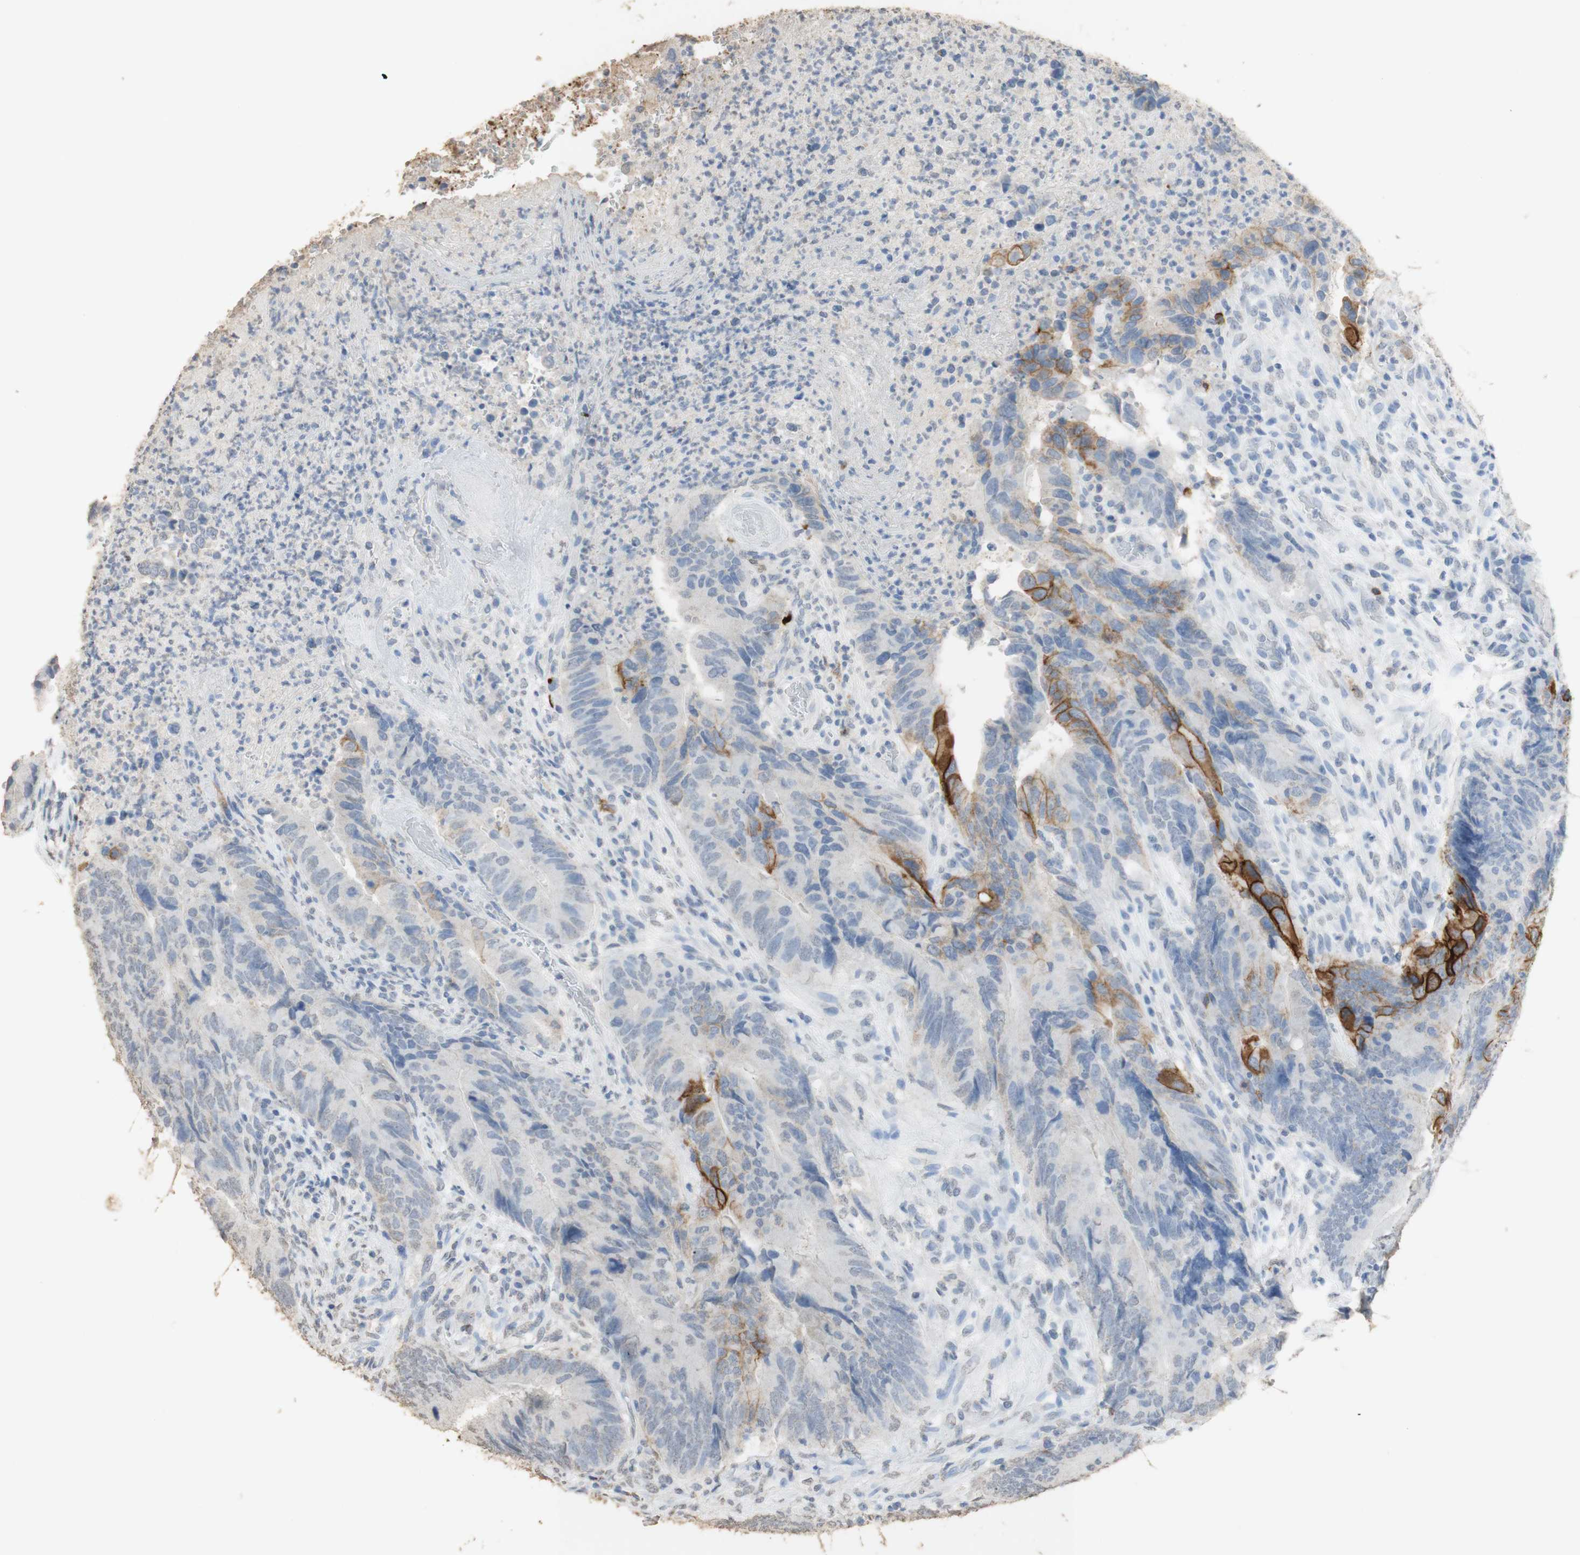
{"staining": {"intensity": "moderate", "quantity": "<25%", "location": "cytoplasmic/membranous"}, "tissue": "colorectal cancer", "cell_type": "Tumor cells", "image_type": "cancer", "snomed": [{"axis": "morphology", "description": "Normal tissue, NOS"}, {"axis": "morphology", "description": "Adenocarcinoma, NOS"}, {"axis": "topography", "description": "Colon"}], "caption": "Immunohistochemical staining of human colorectal cancer exhibits low levels of moderate cytoplasmic/membranous positivity in approximately <25% of tumor cells. The protein of interest is shown in brown color, while the nuclei are stained blue.", "gene": "L1CAM", "patient": {"sex": "male", "age": 56}}